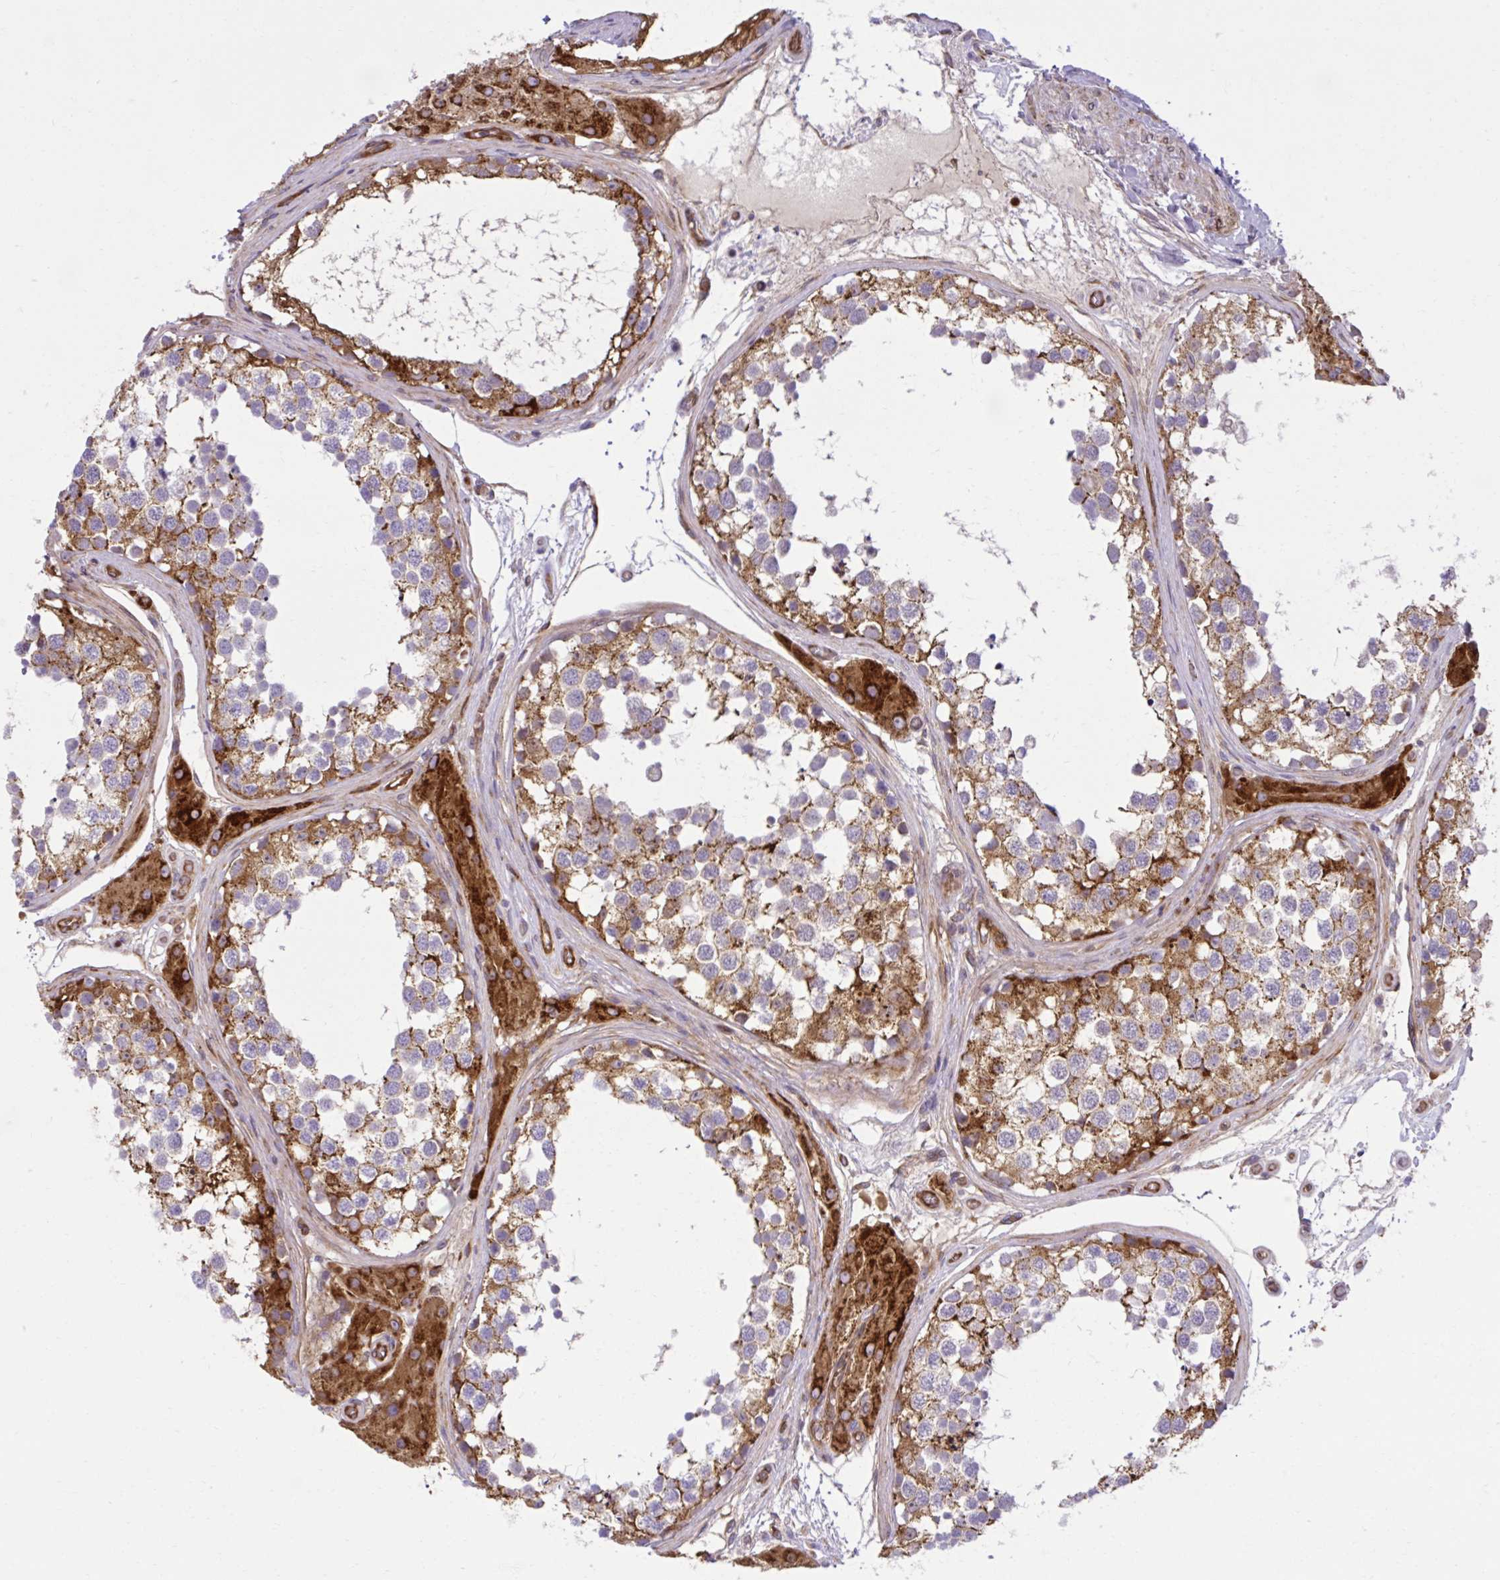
{"staining": {"intensity": "strong", "quantity": ">75%", "location": "cytoplasmic/membranous"}, "tissue": "testis", "cell_type": "Cells in seminiferous ducts", "image_type": "normal", "snomed": [{"axis": "morphology", "description": "Normal tissue, NOS"}, {"axis": "morphology", "description": "Seminoma, NOS"}, {"axis": "topography", "description": "Testis"}], "caption": "High-magnification brightfield microscopy of unremarkable testis stained with DAB (3,3'-diaminobenzidine) (brown) and counterstained with hematoxylin (blue). cells in seminiferous ducts exhibit strong cytoplasmic/membranous positivity is present in approximately>75% of cells.", "gene": "LIMS1", "patient": {"sex": "male", "age": 65}}